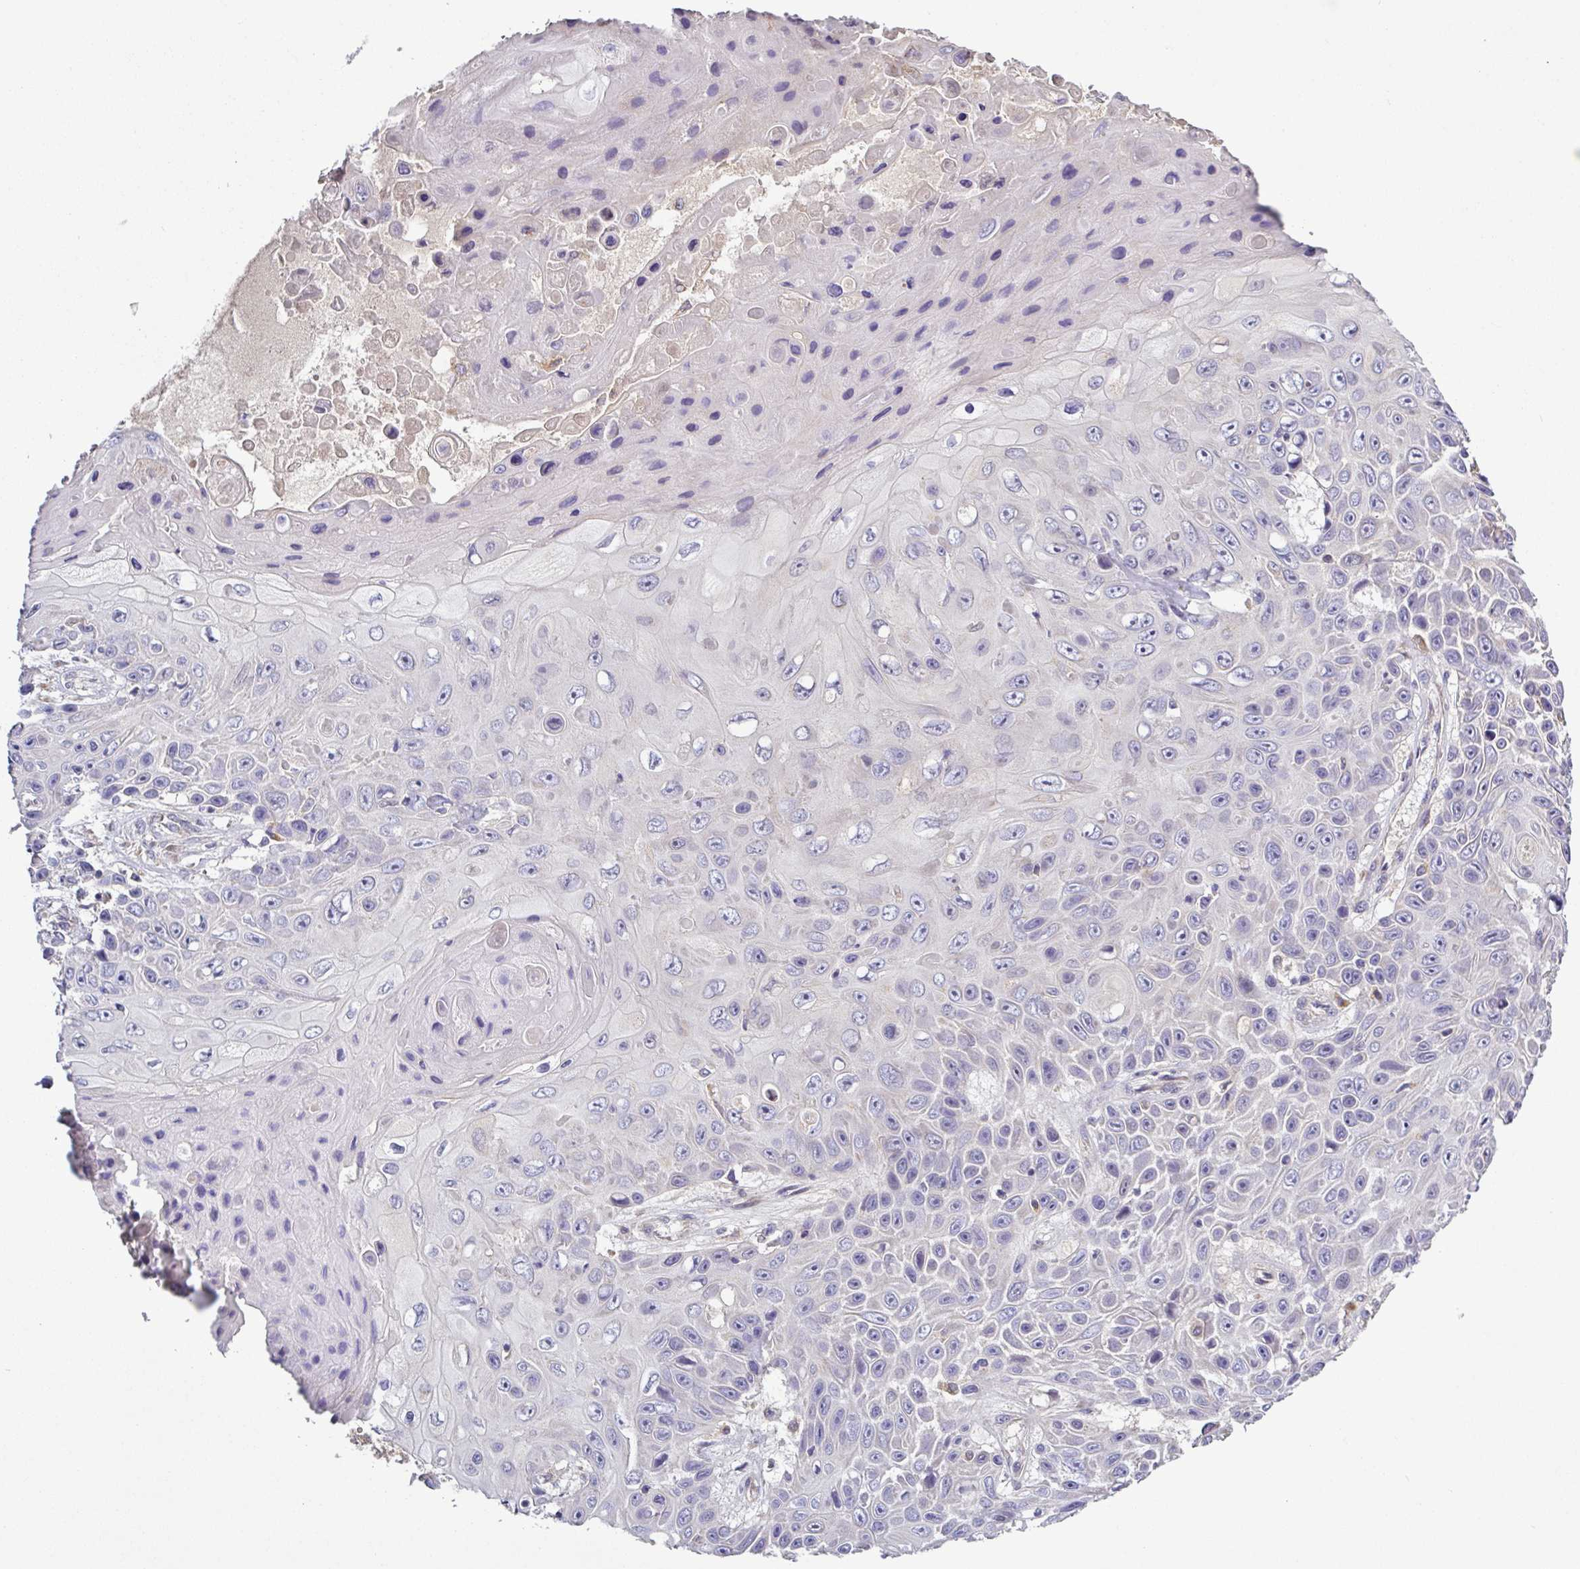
{"staining": {"intensity": "negative", "quantity": "none", "location": "none"}, "tissue": "skin cancer", "cell_type": "Tumor cells", "image_type": "cancer", "snomed": [{"axis": "morphology", "description": "Squamous cell carcinoma, NOS"}, {"axis": "topography", "description": "Skin"}], "caption": "The photomicrograph reveals no staining of tumor cells in skin cancer (squamous cell carcinoma).", "gene": "SFTPB", "patient": {"sex": "male", "age": 82}}